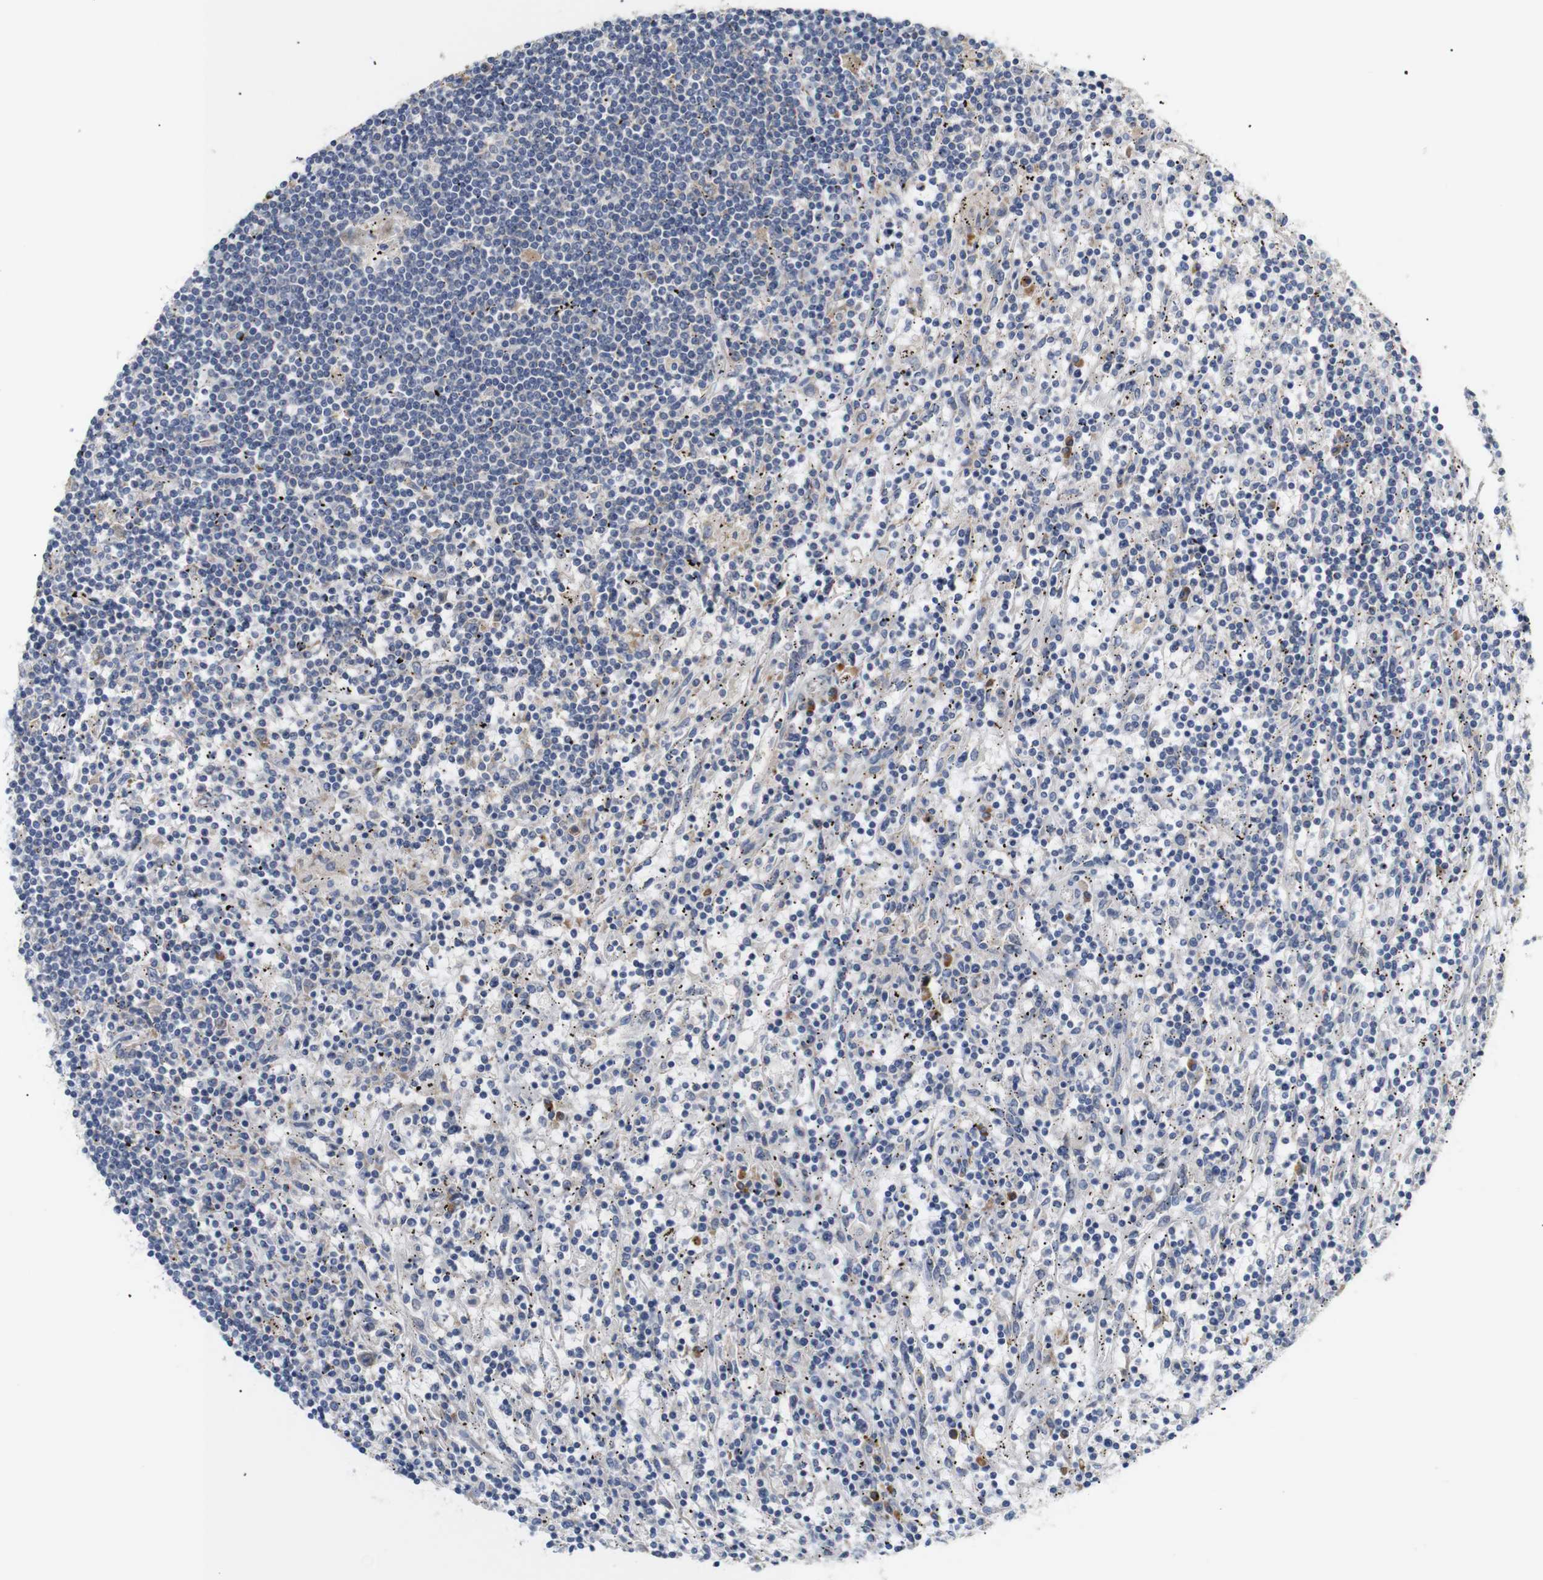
{"staining": {"intensity": "negative", "quantity": "none", "location": "none"}, "tissue": "lymphoma", "cell_type": "Tumor cells", "image_type": "cancer", "snomed": [{"axis": "morphology", "description": "Malignant lymphoma, non-Hodgkin's type, Low grade"}, {"axis": "topography", "description": "Spleen"}], "caption": "A micrograph of human malignant lymphoma, non-Hodgkin's type (low-grade) is negative for staining in tumor cells. The staining was performed using DAB (3,3'-diaminobenzidine) to visualize the protein expression in brown, while the nuclei were stained in blue with hematoxylin (Magnification: 20x).", "gene": "TRIM5", "patient": {"sex": "male", "age": 76}}